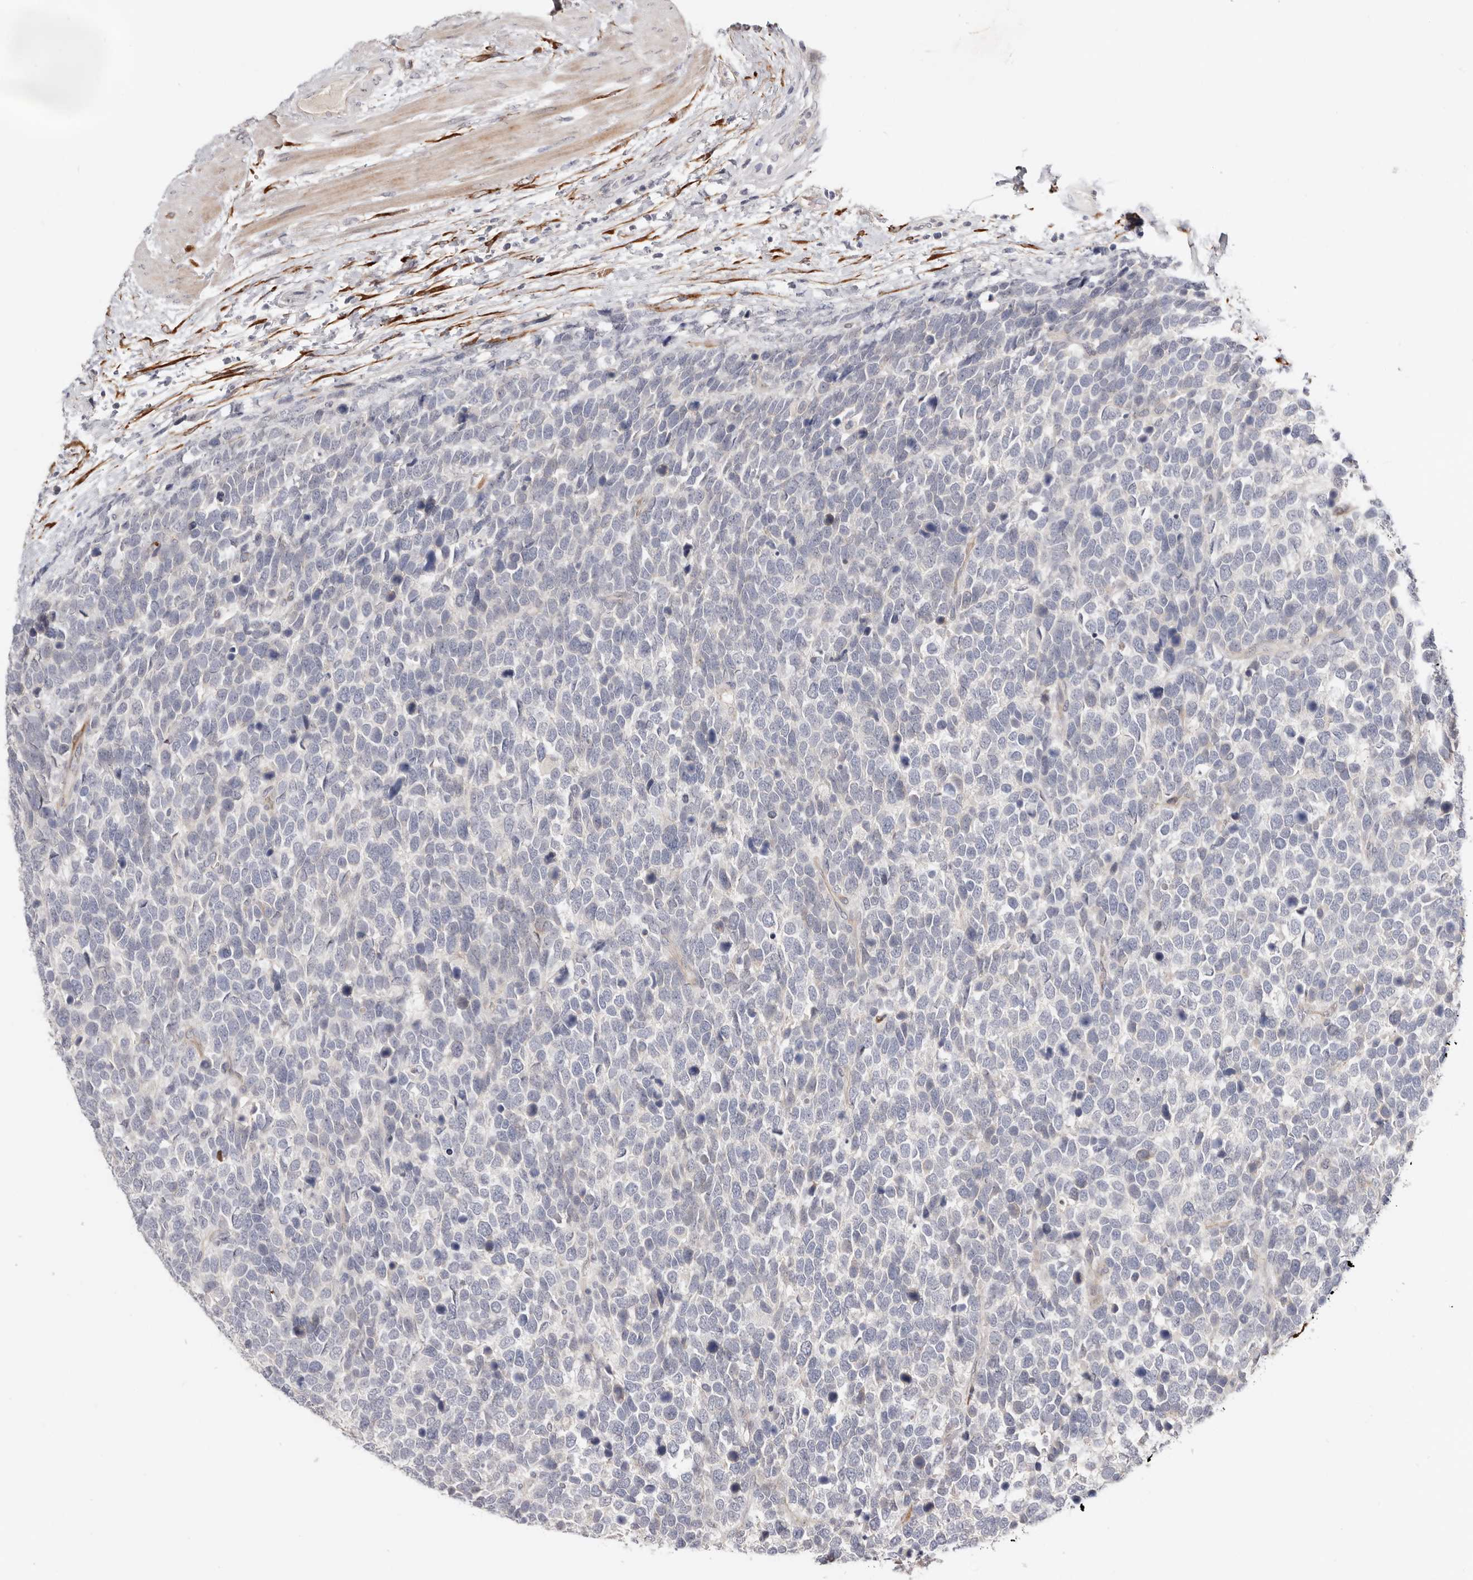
{"staining": {"intensity": "negative", "quantity": "none", "location": "none"}, "tissue": "urothelial cancer", "cell_type": "Tumor cells", "image_type": "cancer", "snomed": [{"axis": "morphology", "description": "Urothelial carcinoma, High grade"}, {"axis": "topography", "description": "Urinary bladder"}], "caption": "Immunohistochemistry (IHC) histopathology image of high-grade urothelial carcinoma stained for a protein (brown), which shows no positivity in tumor cells.", "gene": "USH1C", "patient": {"sex": "female", "age": 82}}